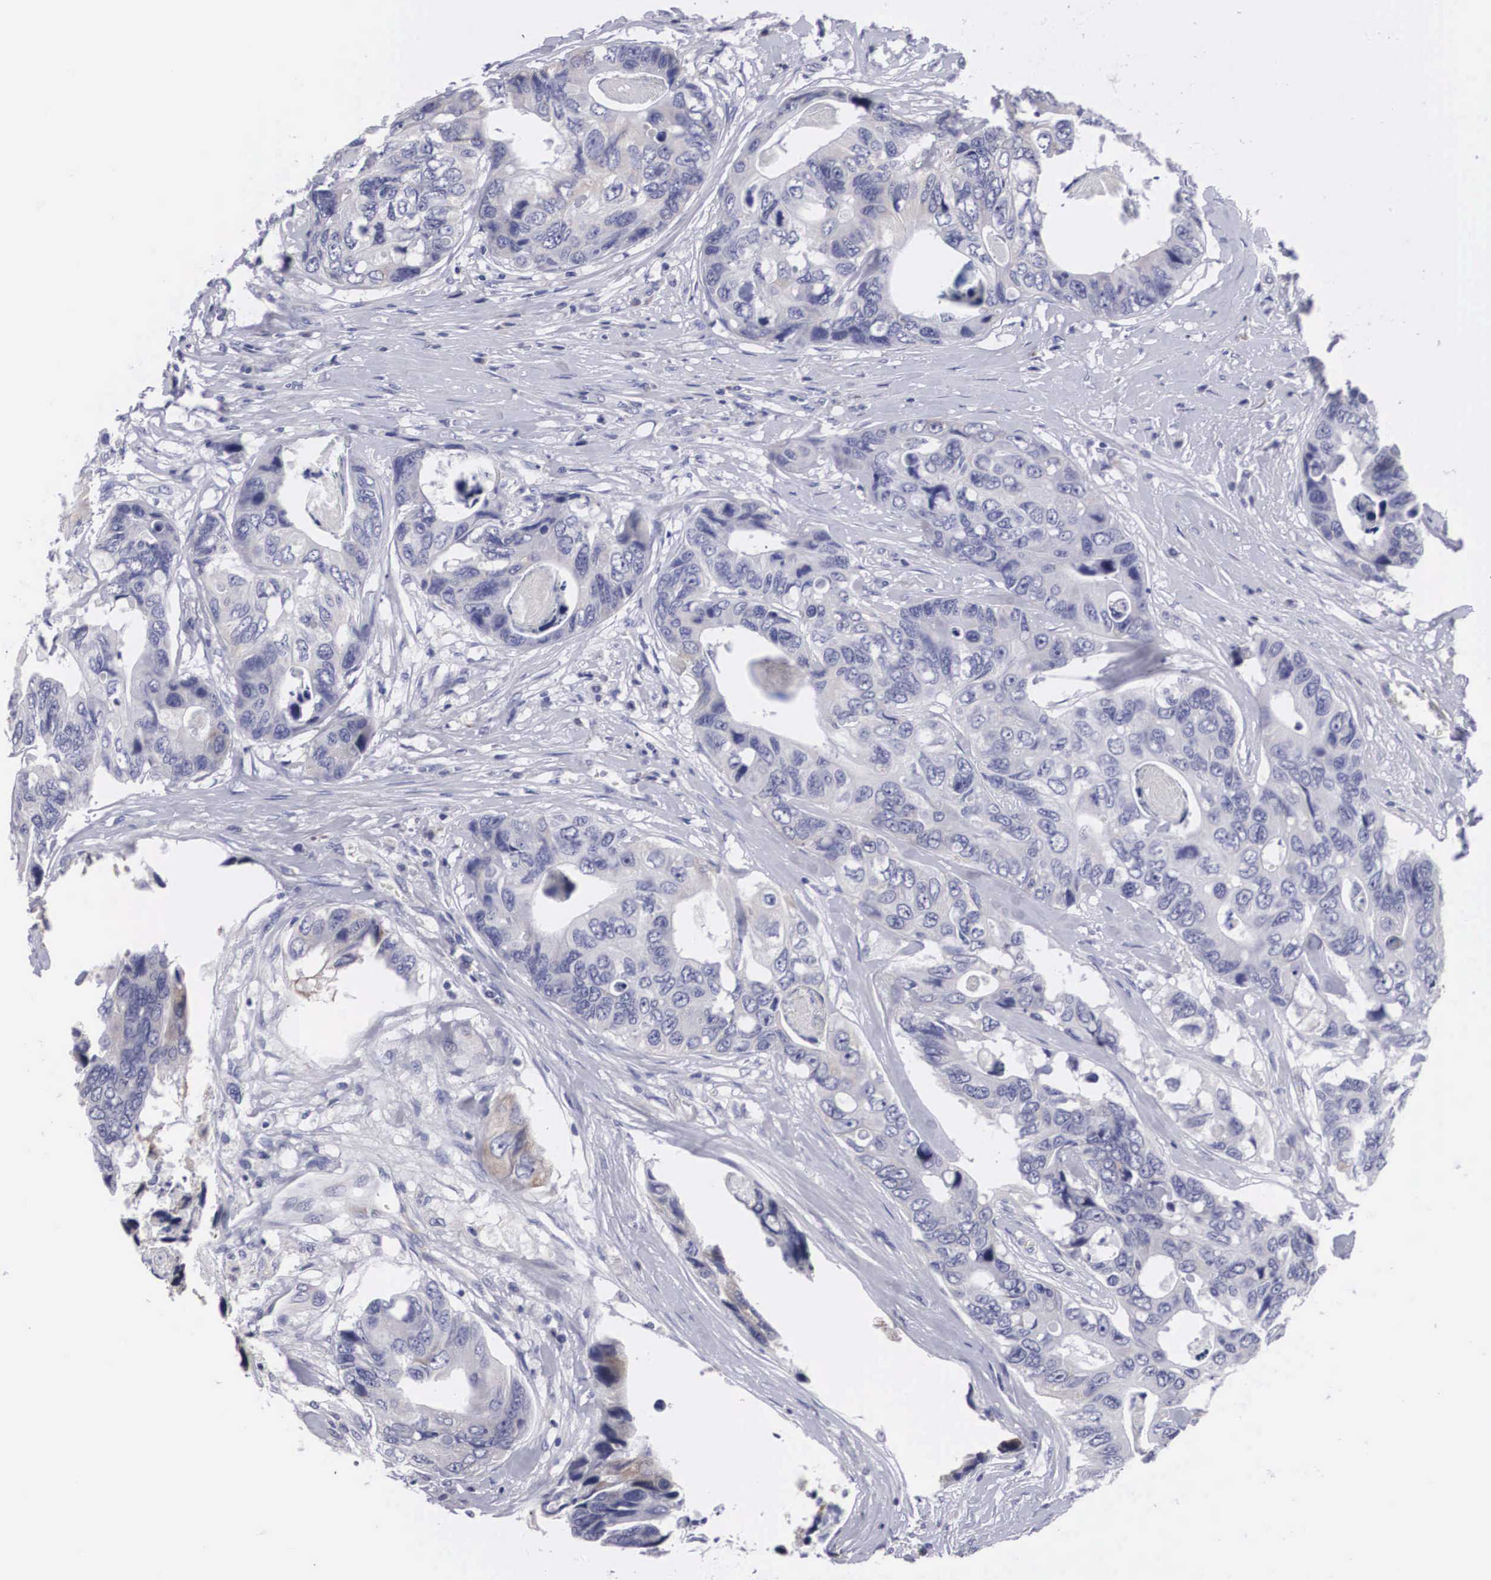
{"staining": {"intensity": "negative", "quantity": "none", "location": "none"}, "tissue": "colorectal cancer", "cell_type": "Tumor cells", "image_type": "cancer", "snomed": [{"axis": "morphology", "description": "Adenocarcinoma, NOS"}, {"axis": "topography", "description": "Colon"}], "caption": "There is no significant positivity in tumor cells of adenocarcinoma (colorectal).", "gene": "ARMCX3", "patient": {"sex": "female", "age": 86}}